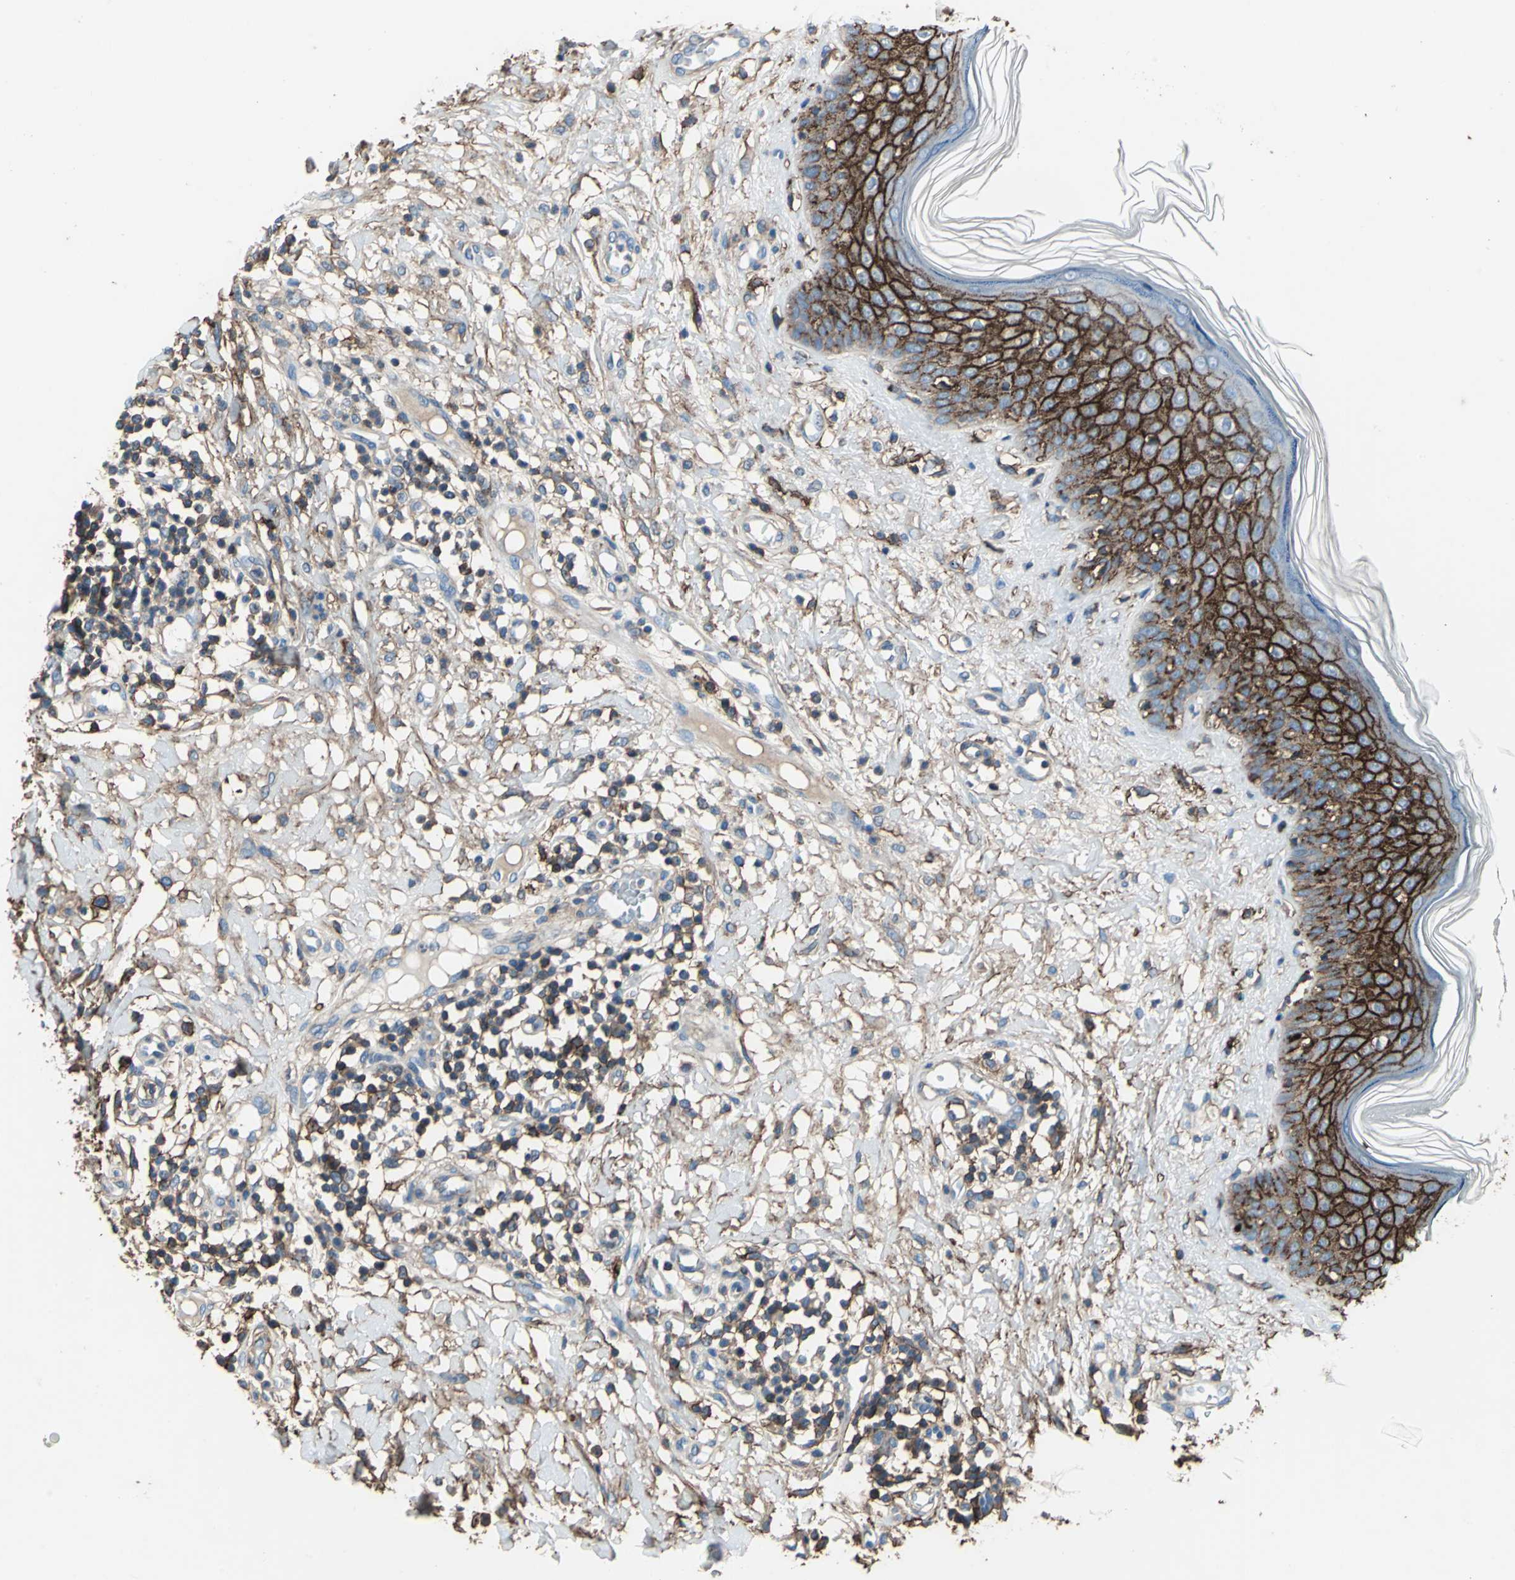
{"staining": {"intensity": "moderate", "quantity": "25%-75%", "location": "cytoplasmic/membranous"}, "tissue": "skin cancer", "cell_type": "Tumor cells", "image_type": "cancer", "snomed": [{"axis": "morphology", "description": "Squamous cell carcinoma, NOS"}, {"axis": "topography", "description": "Skin"}], "caption": "Skin squamous cell carcinoma stained with immunohistochemistry (IHC) exhibits moderate cytoplasmic/membranous expression in about 25%-75% of tumor cells.", "gene": "CD44", "patient": {"sex": "female", "age": 78}}